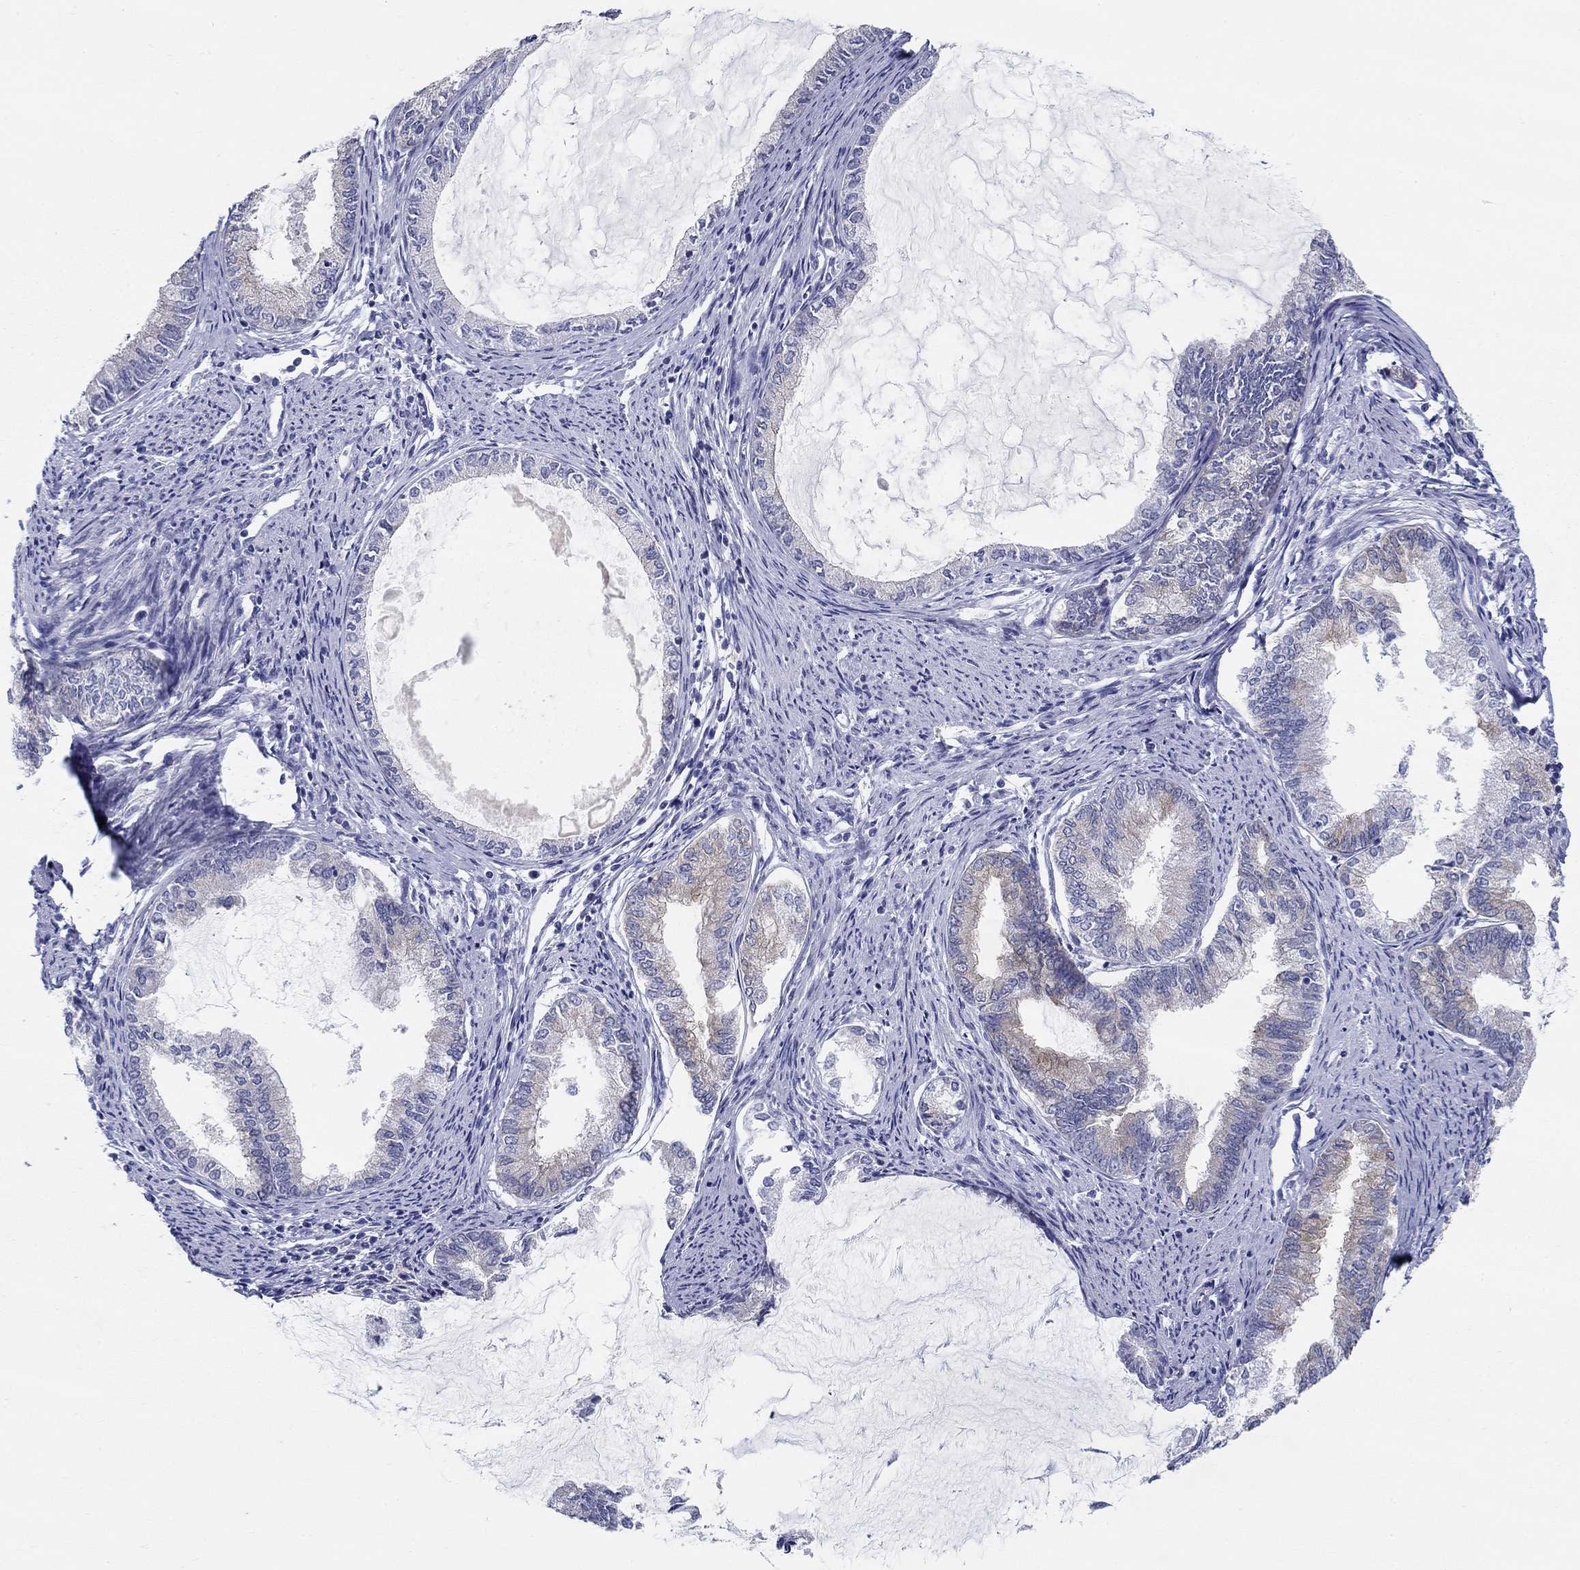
{"staining": {"intensity": "strong", "quantity": "25%-75%", "location": "cytoplasmic/membranous"}, "tissue": "endometrial cancer", "cell_type": "Tumor cells", "image_type": "cancer", "snomed": [{"axis": "morphology", "description": "Adenocarcinoma, NOS"}, {"axis": "topography", "description": "Endometrium"}], "caption": "The histopathology image reveals immunohistochemical staining of endometrial cancer. There is strong cytoplasmic/membranous staining is present in approximately 25%-75% of tumor cells.", "gene": "RAP1GAP", "patient": {"sex": "female", "age": 86}}